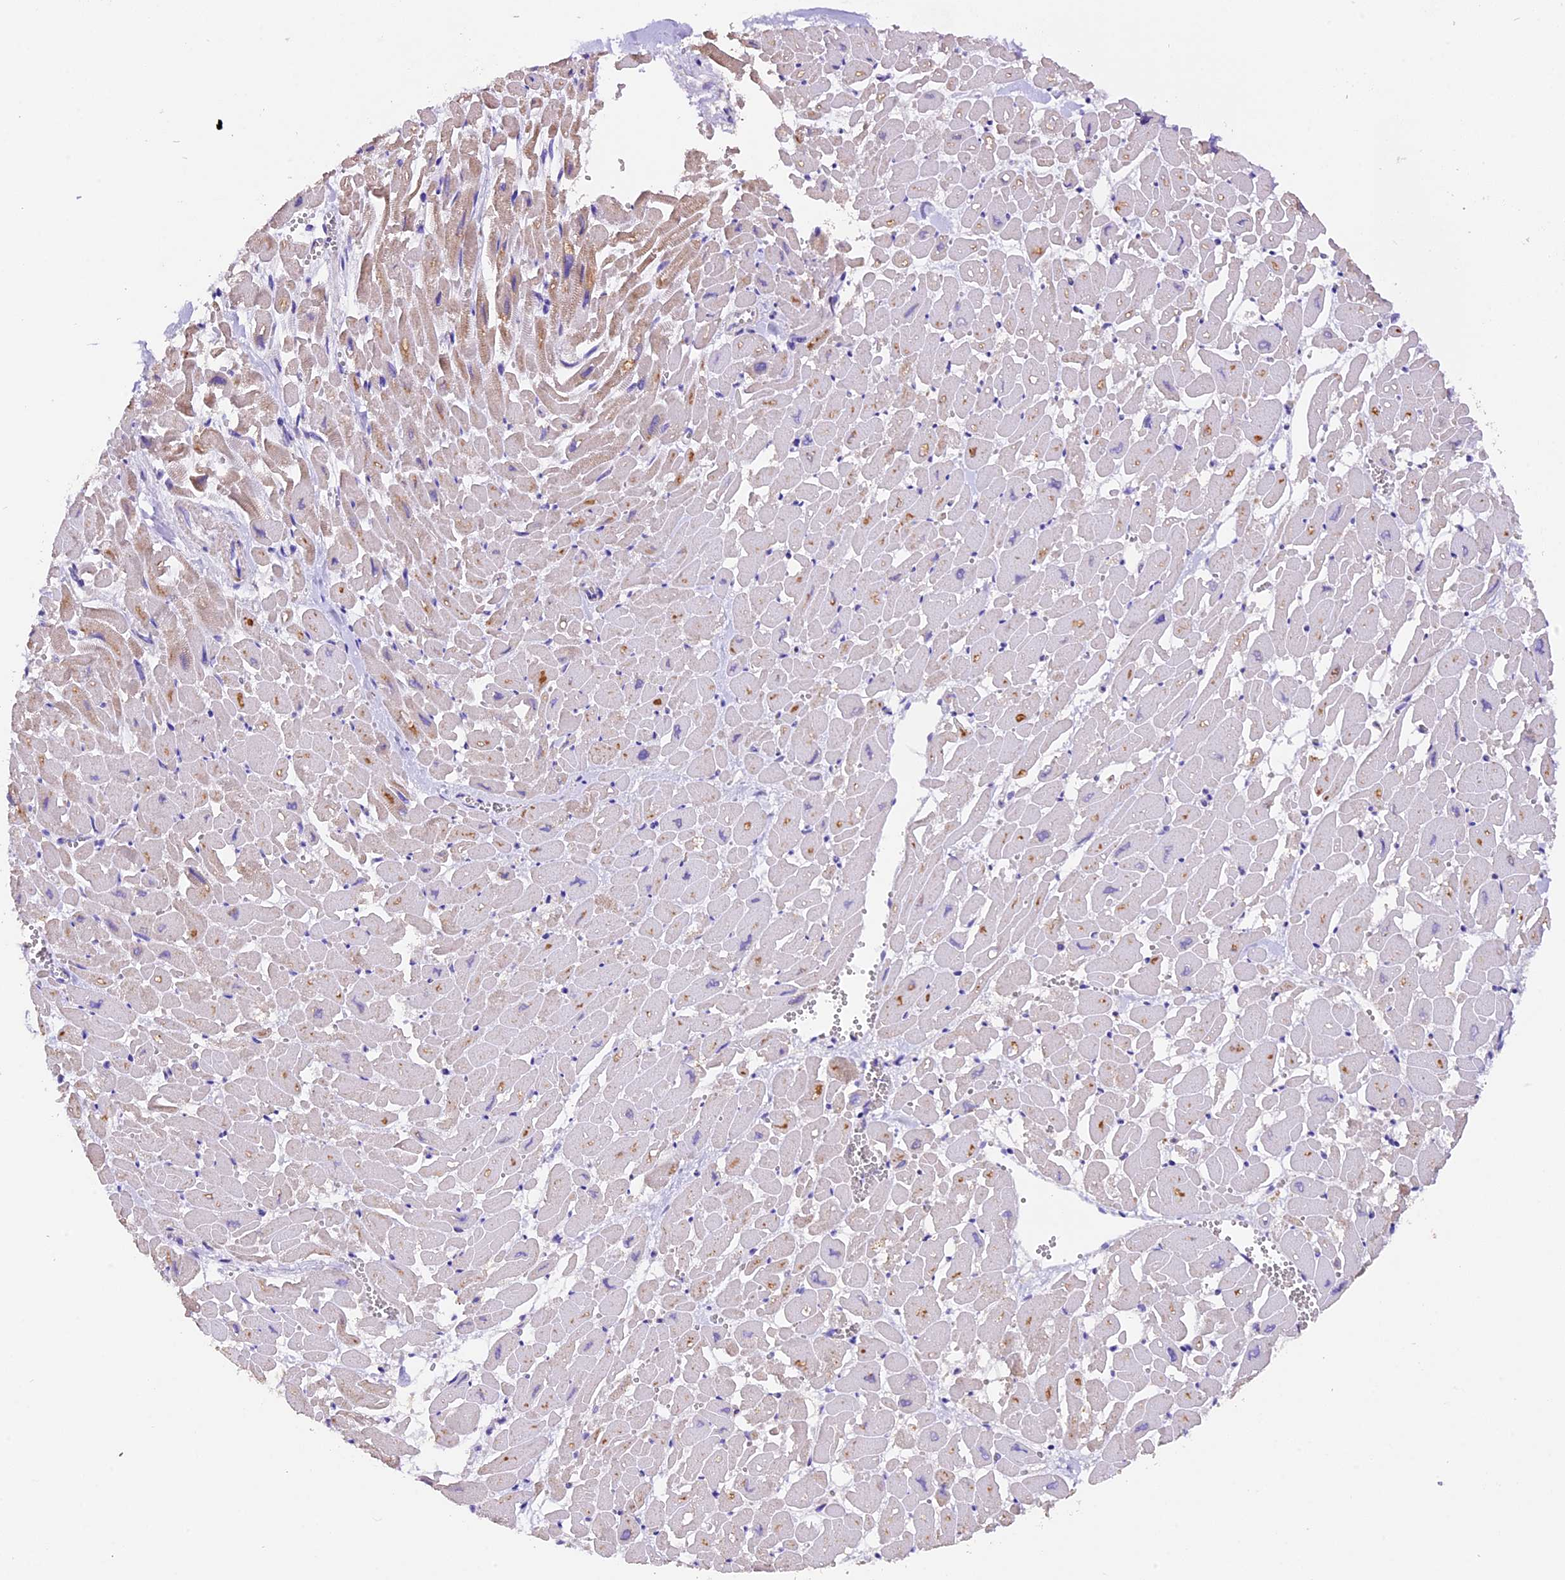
{"staining": {"intensity": "negative", "quantity": "none", "location": "none"}, "tissue": "heart muscle", "cell_type": "Cardiomyocytes", "image_type": "normal", "snomed": [{"axis": "morphology", "description": "Normal tissue, NOS"}, {"axis": "topography", "description": "Heart"}], "caption": "This image is of unremarkable heart muscle stained with immunohistochemistry to label a protein in brown with the nuclei are counter-stained blue. There is no expression in cardiomyocytes. (Stains: DAB (3,3'-diaminobenzidine) immunohistochemistry (IHC) with hematoxylin counter stain, Microscopy: brightfield microscopy at high magnification).", "gene": "SIX5", "patient": {"sex": "male", "age": 54}}